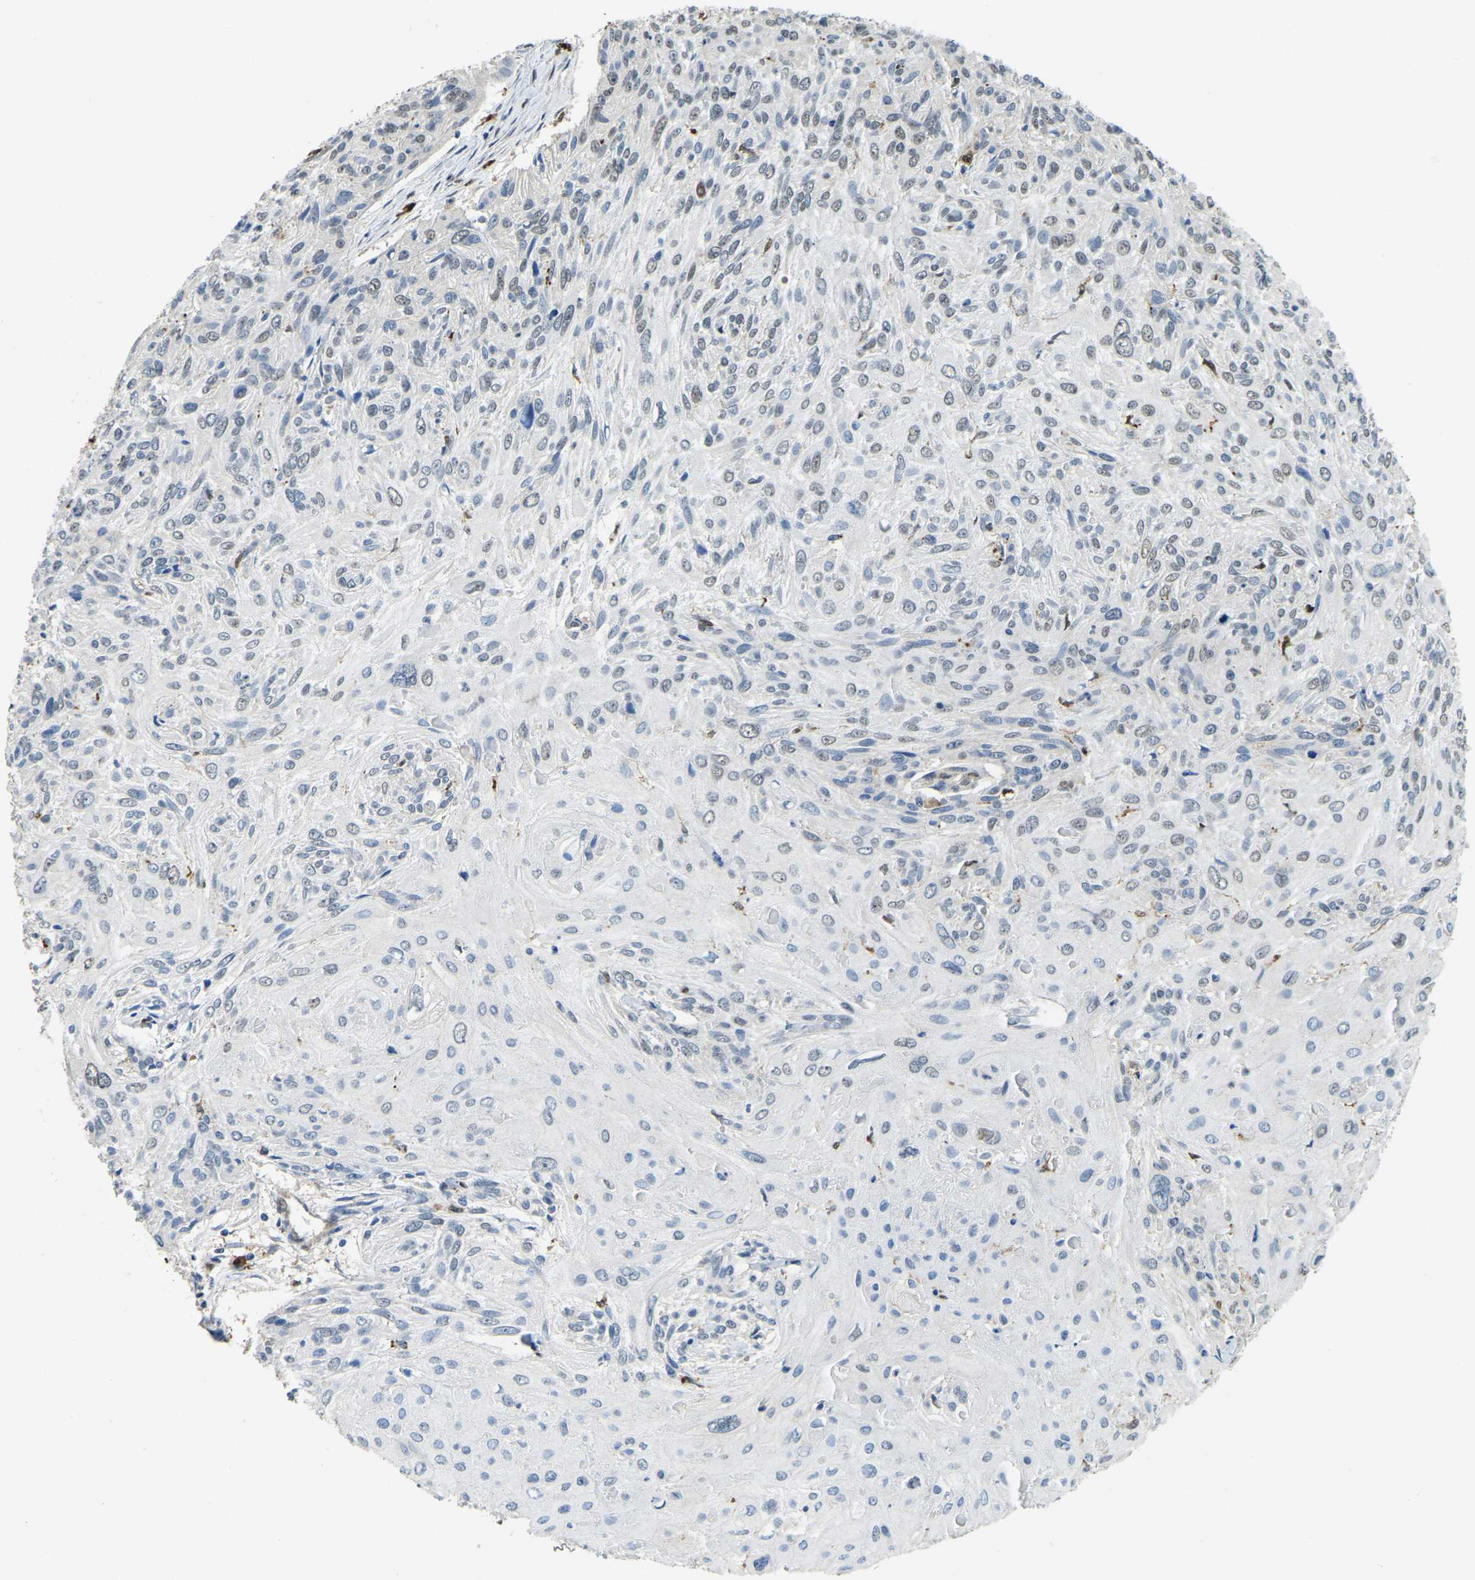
{"staining": {"intensity": "weak", "quantity": "25%-75%", "location": "nuclear"}, "tissue": "cervical cancer", "cell_type": "Tumor cells", "image_type": "cancer", "snomed": [{"axis": "morphology", "description": "Squamous cell carcinoma, NOS"}, {"axis": "topography", "description": "Cervix"}], "caption": "Weak nuclear positivity for a protein is appreciated in about 25%-75% of tumor cells of cervical squamous cell carcinoma using immunohistochemistry (IHC).", "gene": "NANS", "patient": {"sex": "female", "age": 51}}